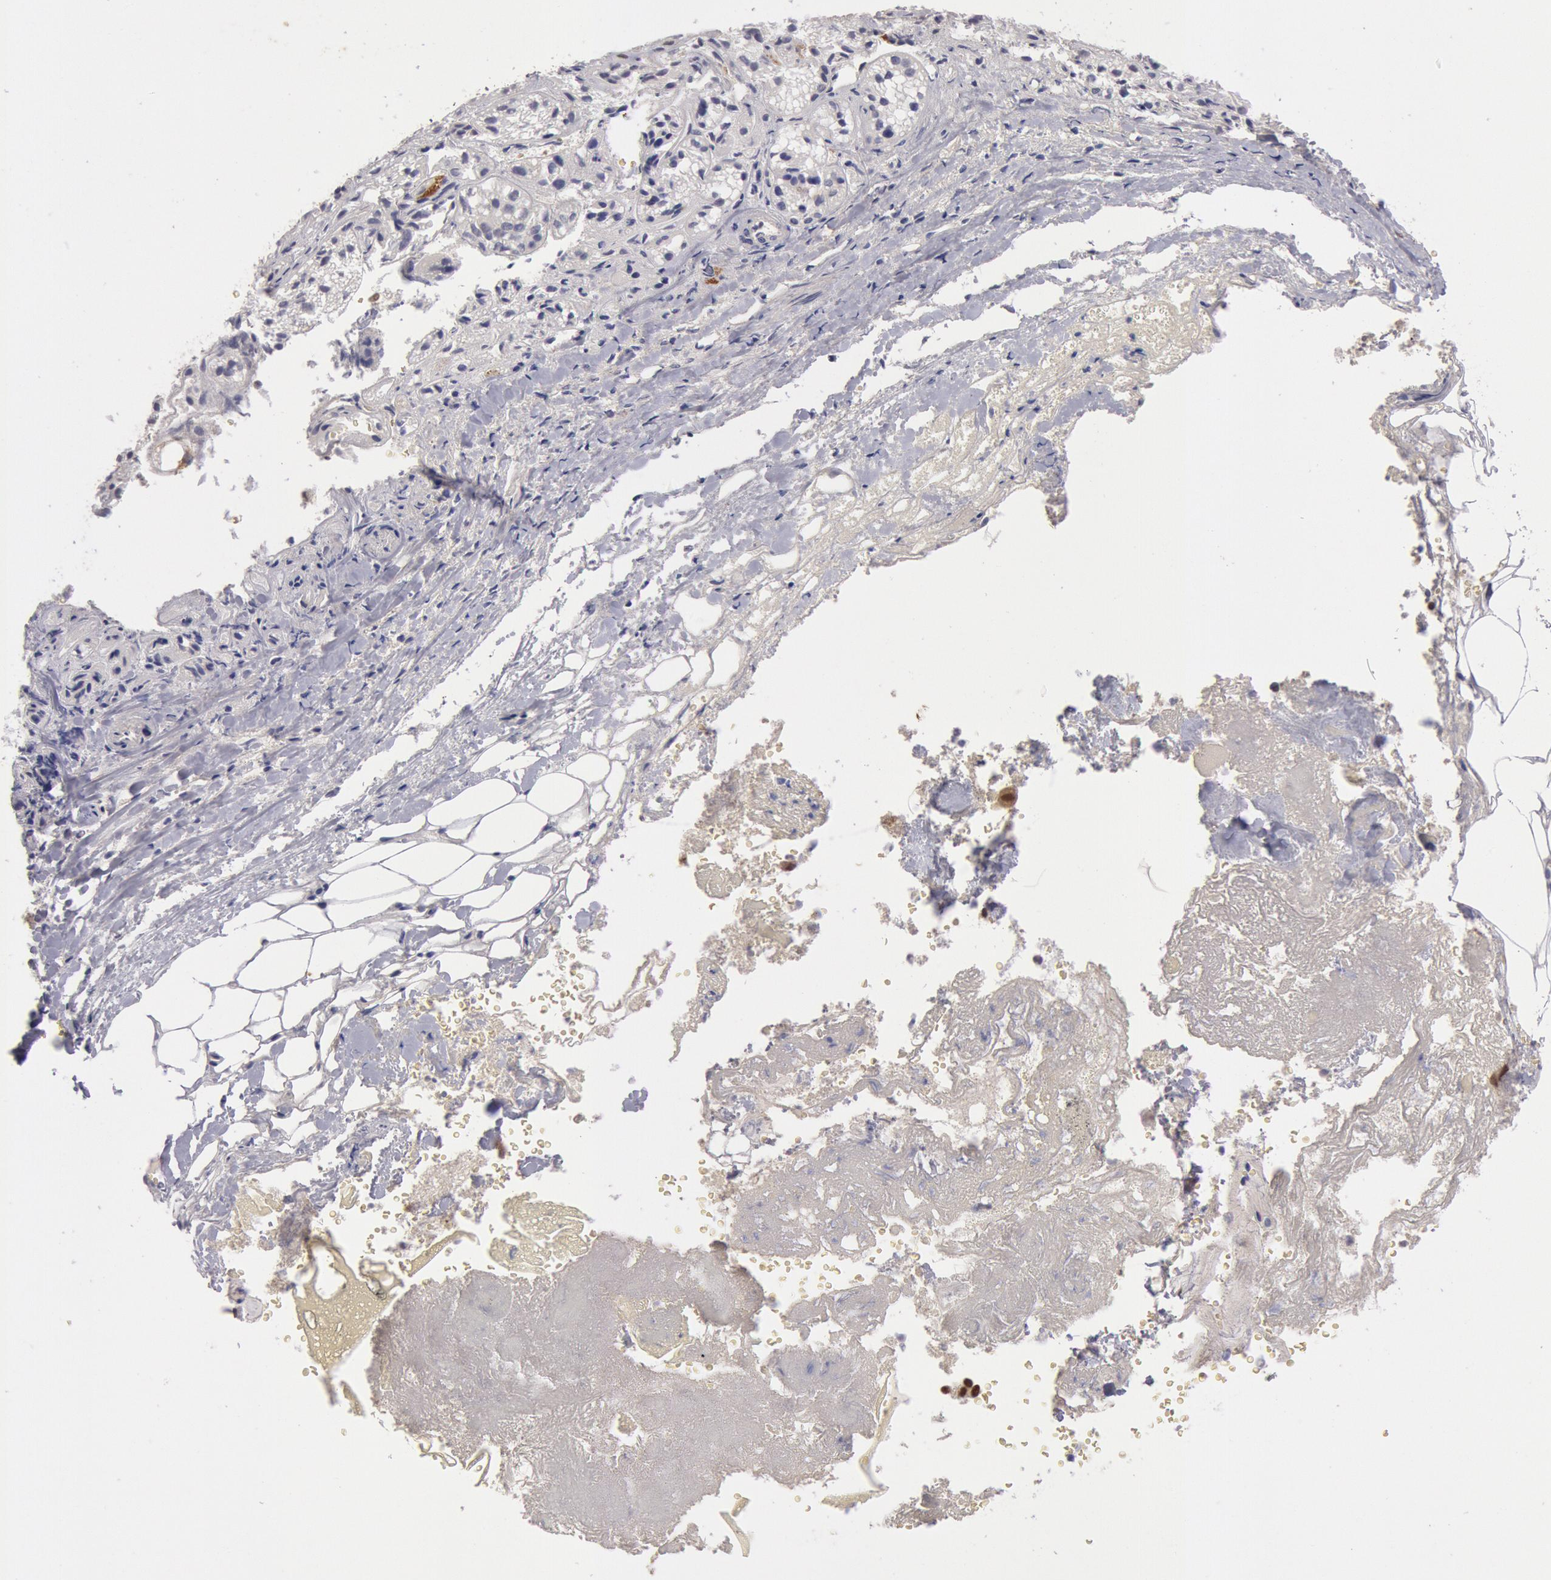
{"staining": {"intensity": "strong", "quantity": ">75%", "location": "nuclear"}, "tissue": "adrenal gland", "cell_type": "Glandular cells", "image_type": "normal", "snomed": [{"axis": "morphology", "description": "Normal tissue, NOS"}, {"axis": "topography", "description": "Adrenal gland"}], "caption": "Adrenal gland stained with a protein marker displays strong staining in glandular cells.", "gene": "CDKN2B", "patient": {"sex": "female", "age": 71}}